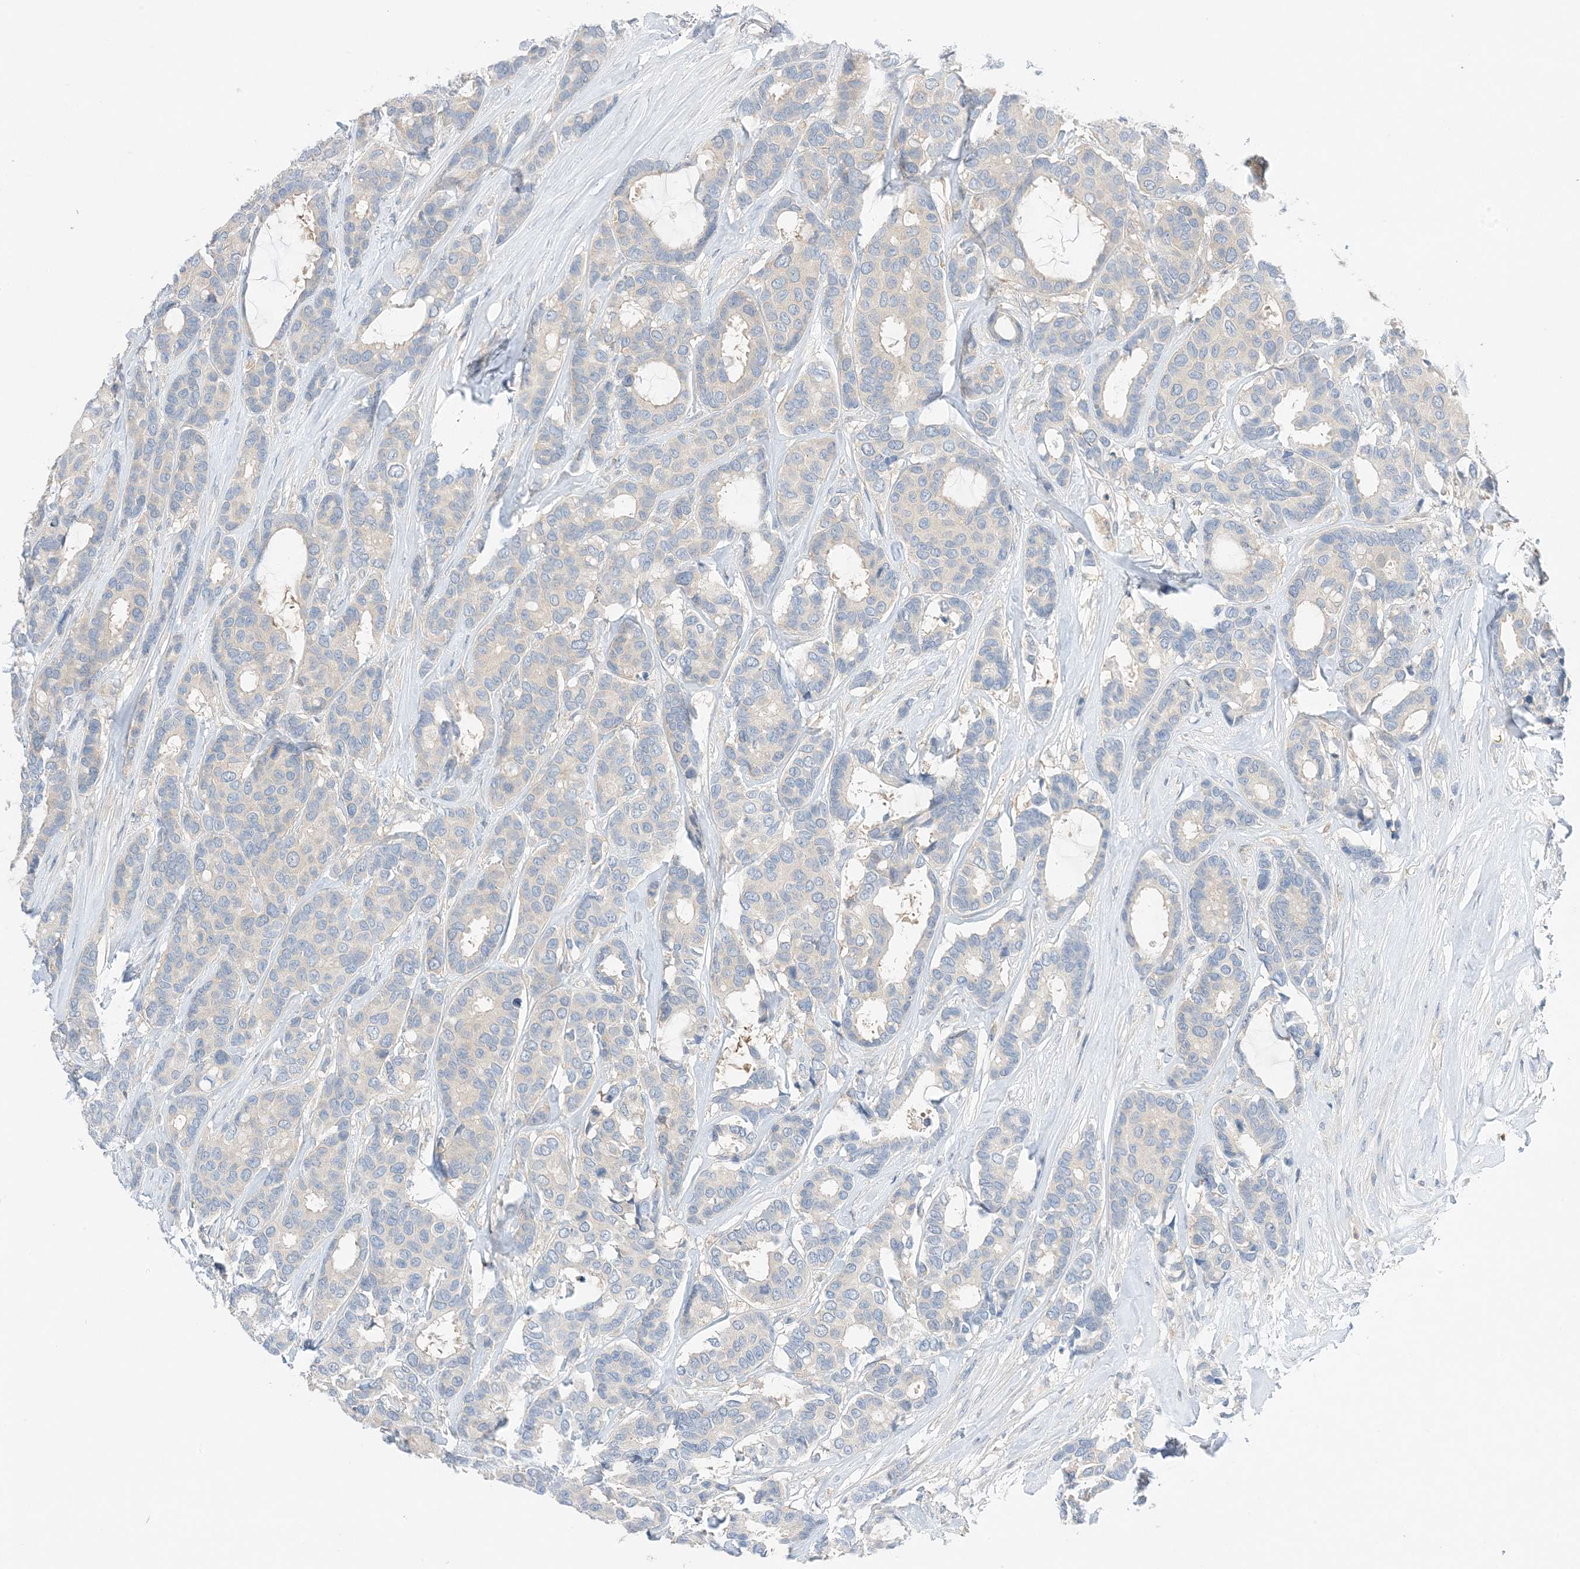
{"staining": {"intensity": "negative", "quantity": "none", "location": "none"}, "tissue": "breast cancer", "cell_type": "Tumor cells", "image_type": "cancer", "snomed": [{"axis": "morphology", "description": "Duct carcinoma"}, {"axis": "topography", "description": "Breast"}], "caption": "Tumor cells are negative for protein expression in human breast intraductal carcinoma.", "gene": "KIFBP", "patient": {"sex": "female", "age": 87}}